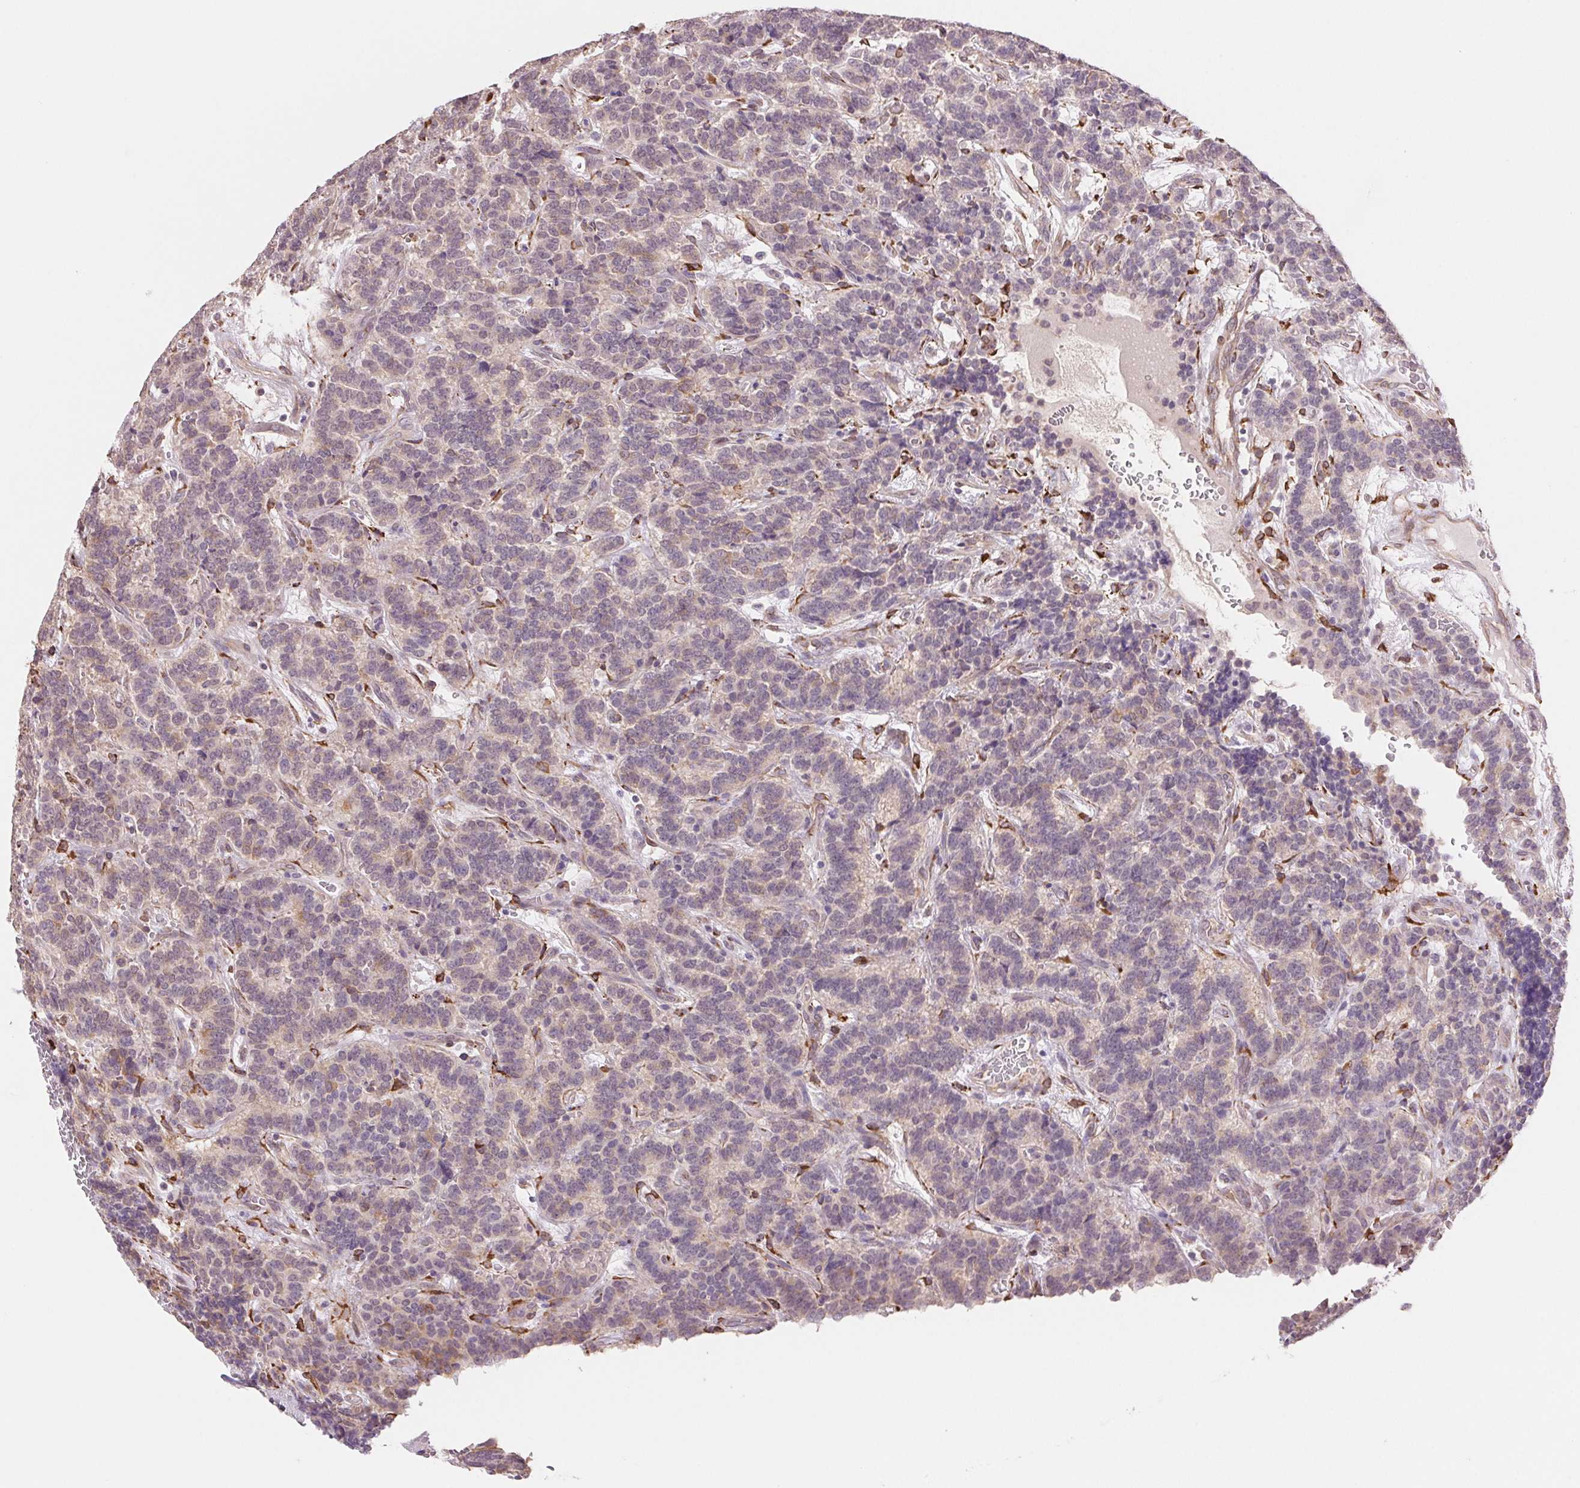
{"staining": {"intensity": "weak", "quantity": "<25%", "location": "nuclear"}, "tissue": "carcinoid", "cell_type": "Tumor cells", "image_type": "cancer", "snomed": [{"axis": "morphology", "description": "Carcinoid, malignant, NOS"}, {"axis": "topography", "description": "Pancreas"}], "caption": "Immunohistochemistry (IHC) photomicrograph of human carcinoid stained for a protein (brown), which reveals no positivity in tumor cells.", "gene": "FKBP10", "patient": {"sex": "male", "age": 36}}